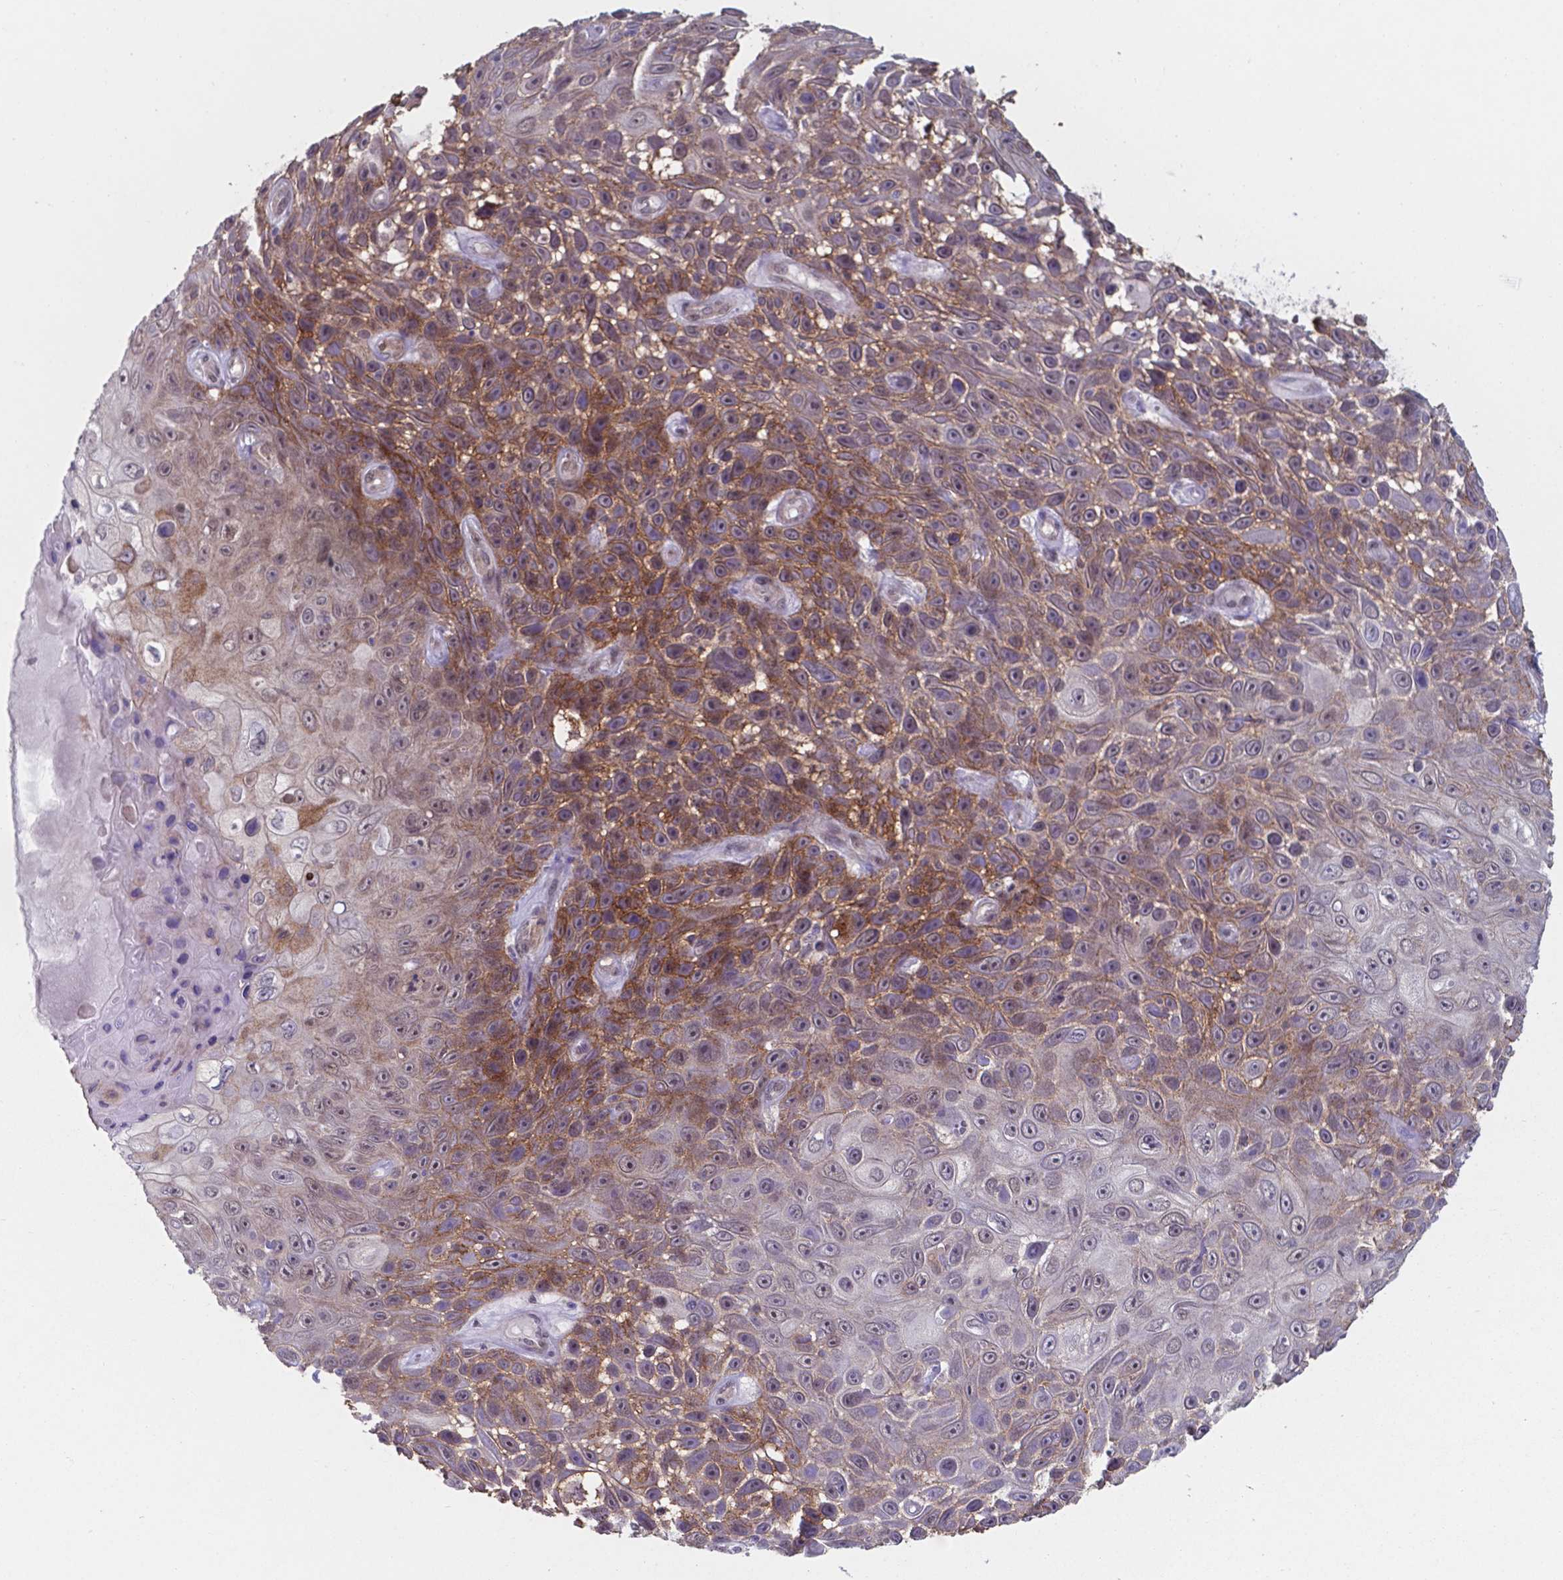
{"staining": {"intensity": "moderate", "quantity": "25%-75%", "location": "cytoplasmic/membranous"}, "tissue": "skin cancer", "cell_type": "Tumor cells", "image_type": "cancer", "snomed": [{"axis": "morphology", "description": "Squamous cell carcinoma, NOS"}, {"axis": "topography", "description": "Skin"}], "caption": "Immunohistochemical staining of skin cancer demonstrates medium levels of moderate cytoplasmic/membranous positivity in approximately 25%-75% of tumor cells.", "gene": "UBE2E2", "patient": {"sex": "male", "age": 82}}